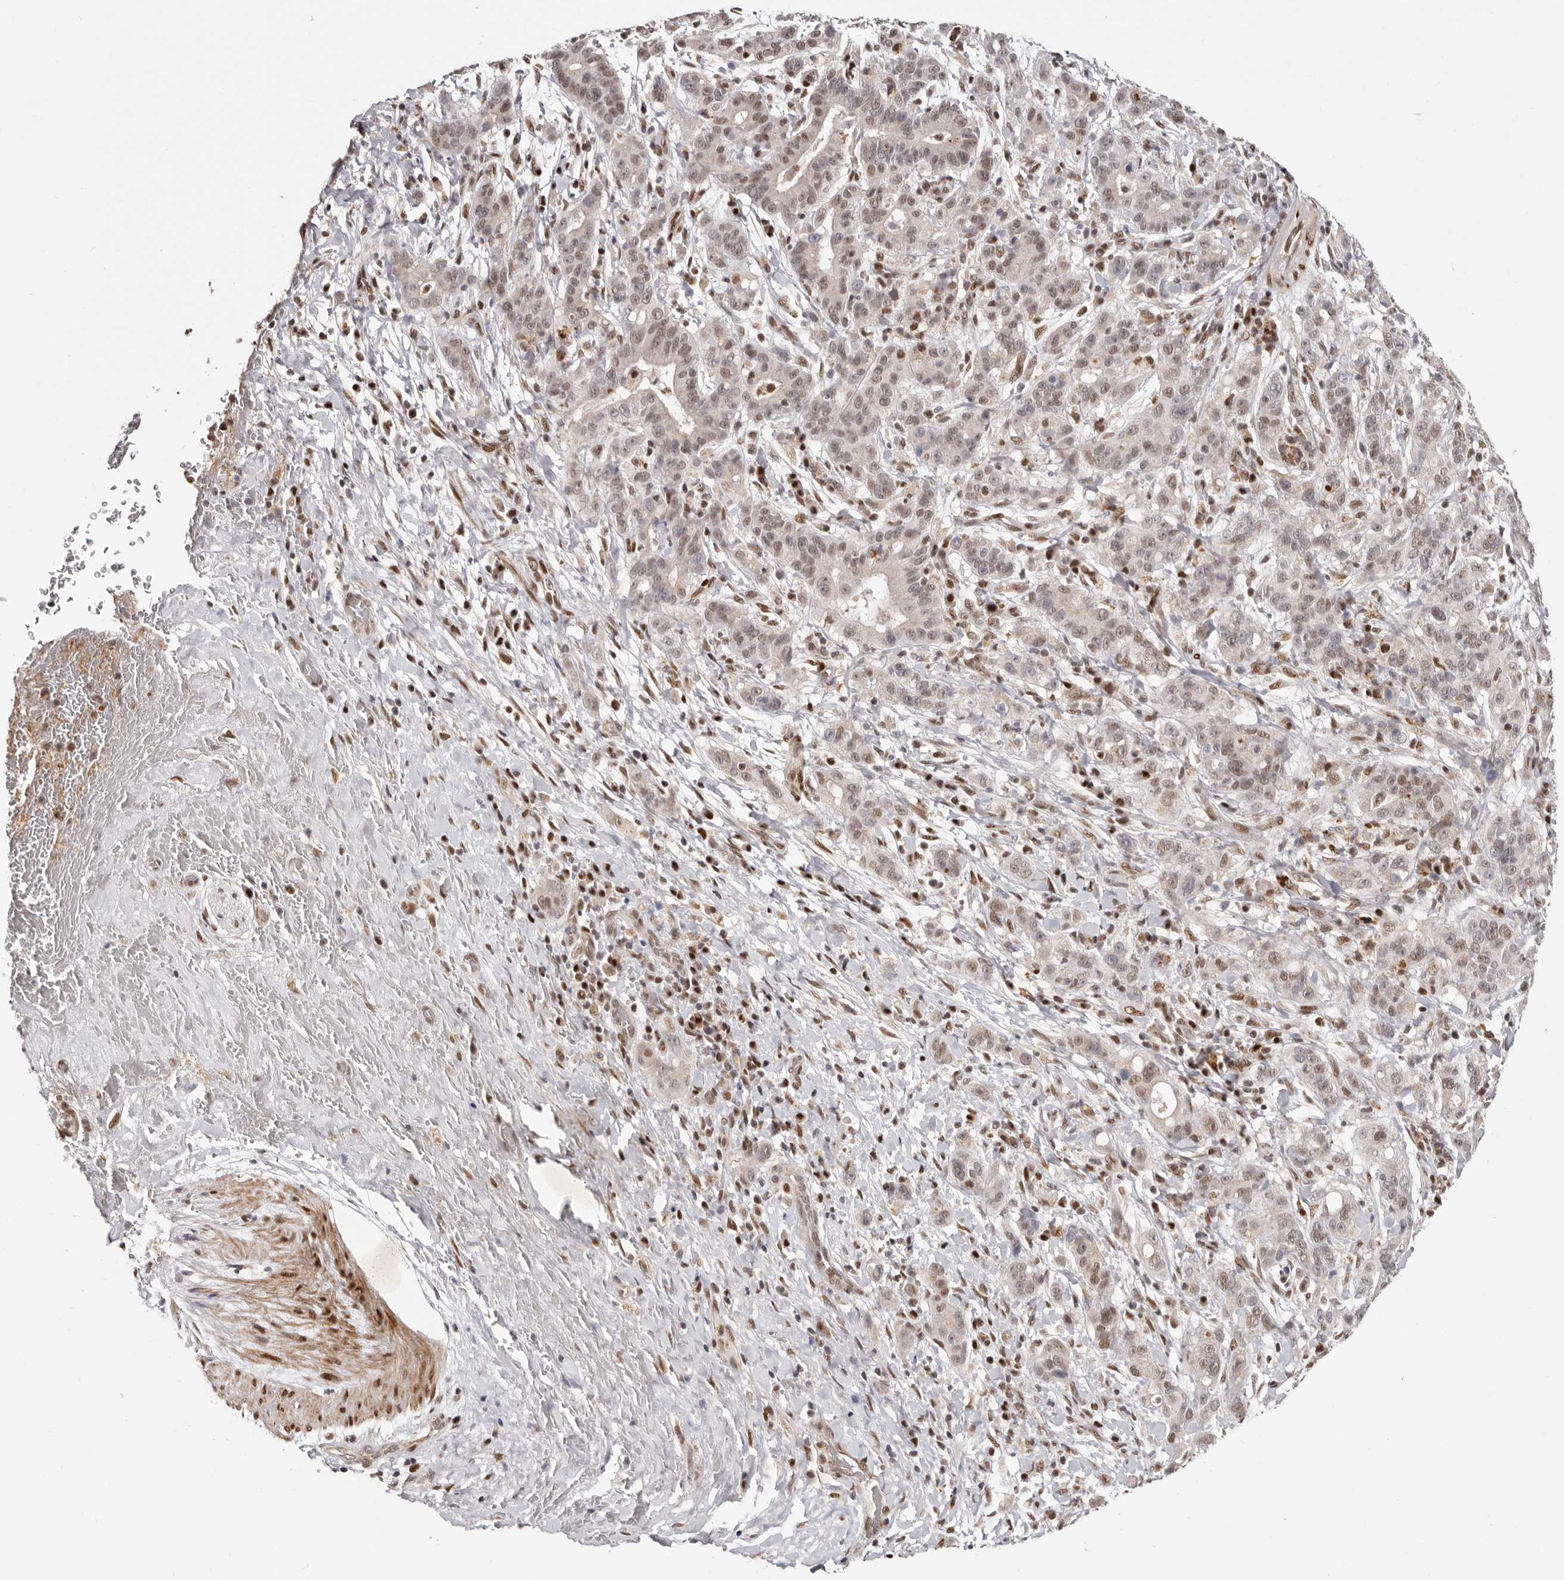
{"staining": {"intensity": "weak", "quantity": ">75%", "location": "nuclear"}, "tissue": "liver cancer", "cell_type": "Tumor cells", "image_type": "cancer", "snomed": [{"axis": "morphology", "description": "Cholangiocarcinoma"}, {"axis": "topography", "description": "Liver"}], "caption": "A brown stain labels weak nuclear positivity of a protein in human liver cancer (cholangiocarcinoma) tumor cells.", "gene": "SMAD7", "patient": {"sex": "female", "age": 38}}